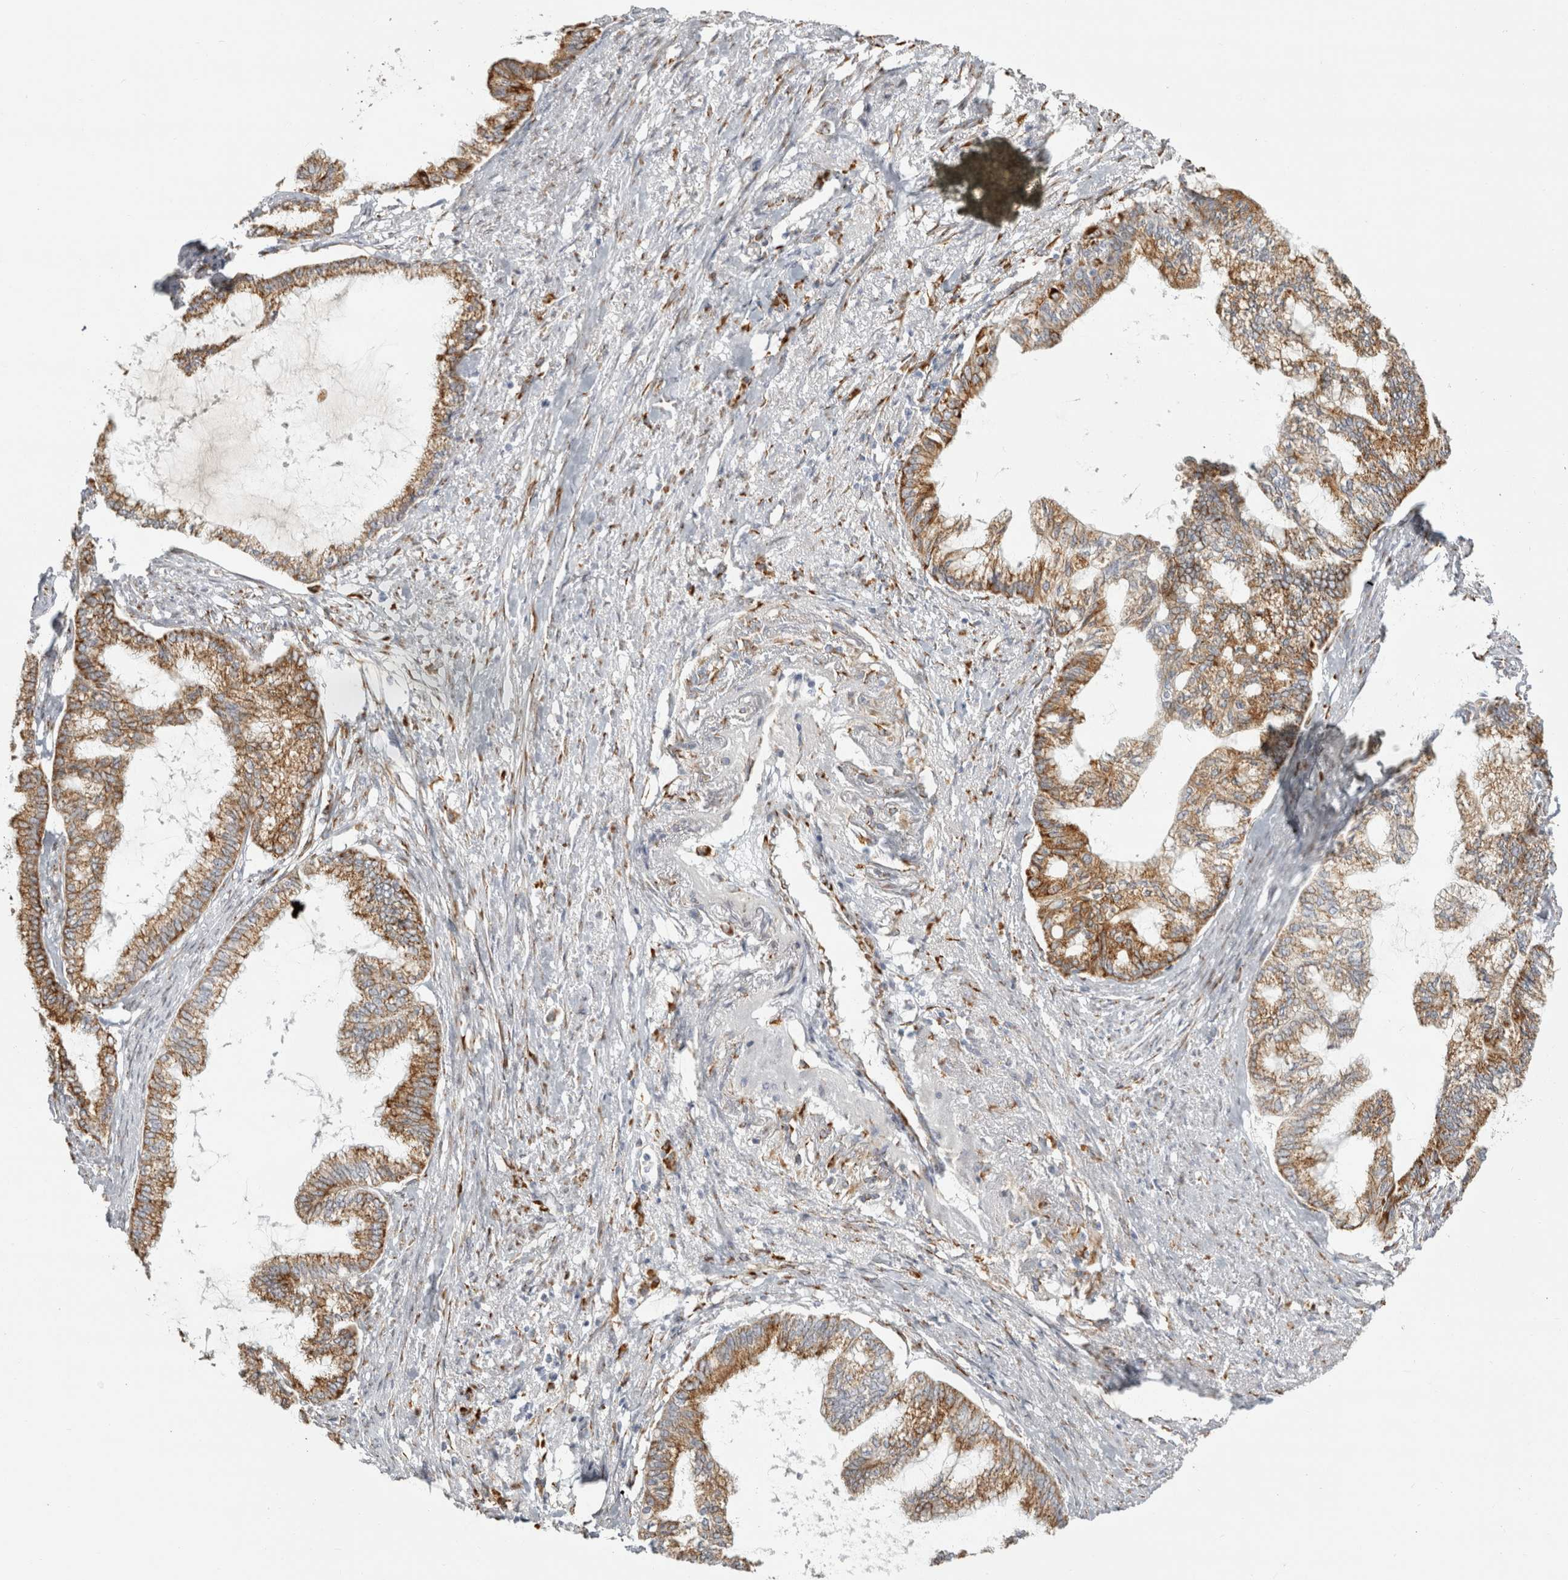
{"staining": {"intensity": "strong", "quantity": ">75%", "location": "cytoplasmic/membranous"}, "tissue": "endometrial cancer", "cell_type": "Tumor cells", "image_type": "cancer", "snomed": [{"axis": "morphology", "description": "Adenocarcinoma, NOS"}, {"axis": "topography", "description": "Endometrium"}], "caption": "Immunohistochemistry (IHC) of endometrial cancer (adenocarcinoma) shows high levels of strong cytoplasmic/membranous staining in approximately >75% of tumor cells.", "gene": "OSTN", "patient": {"sex": "female", "age": 86}}